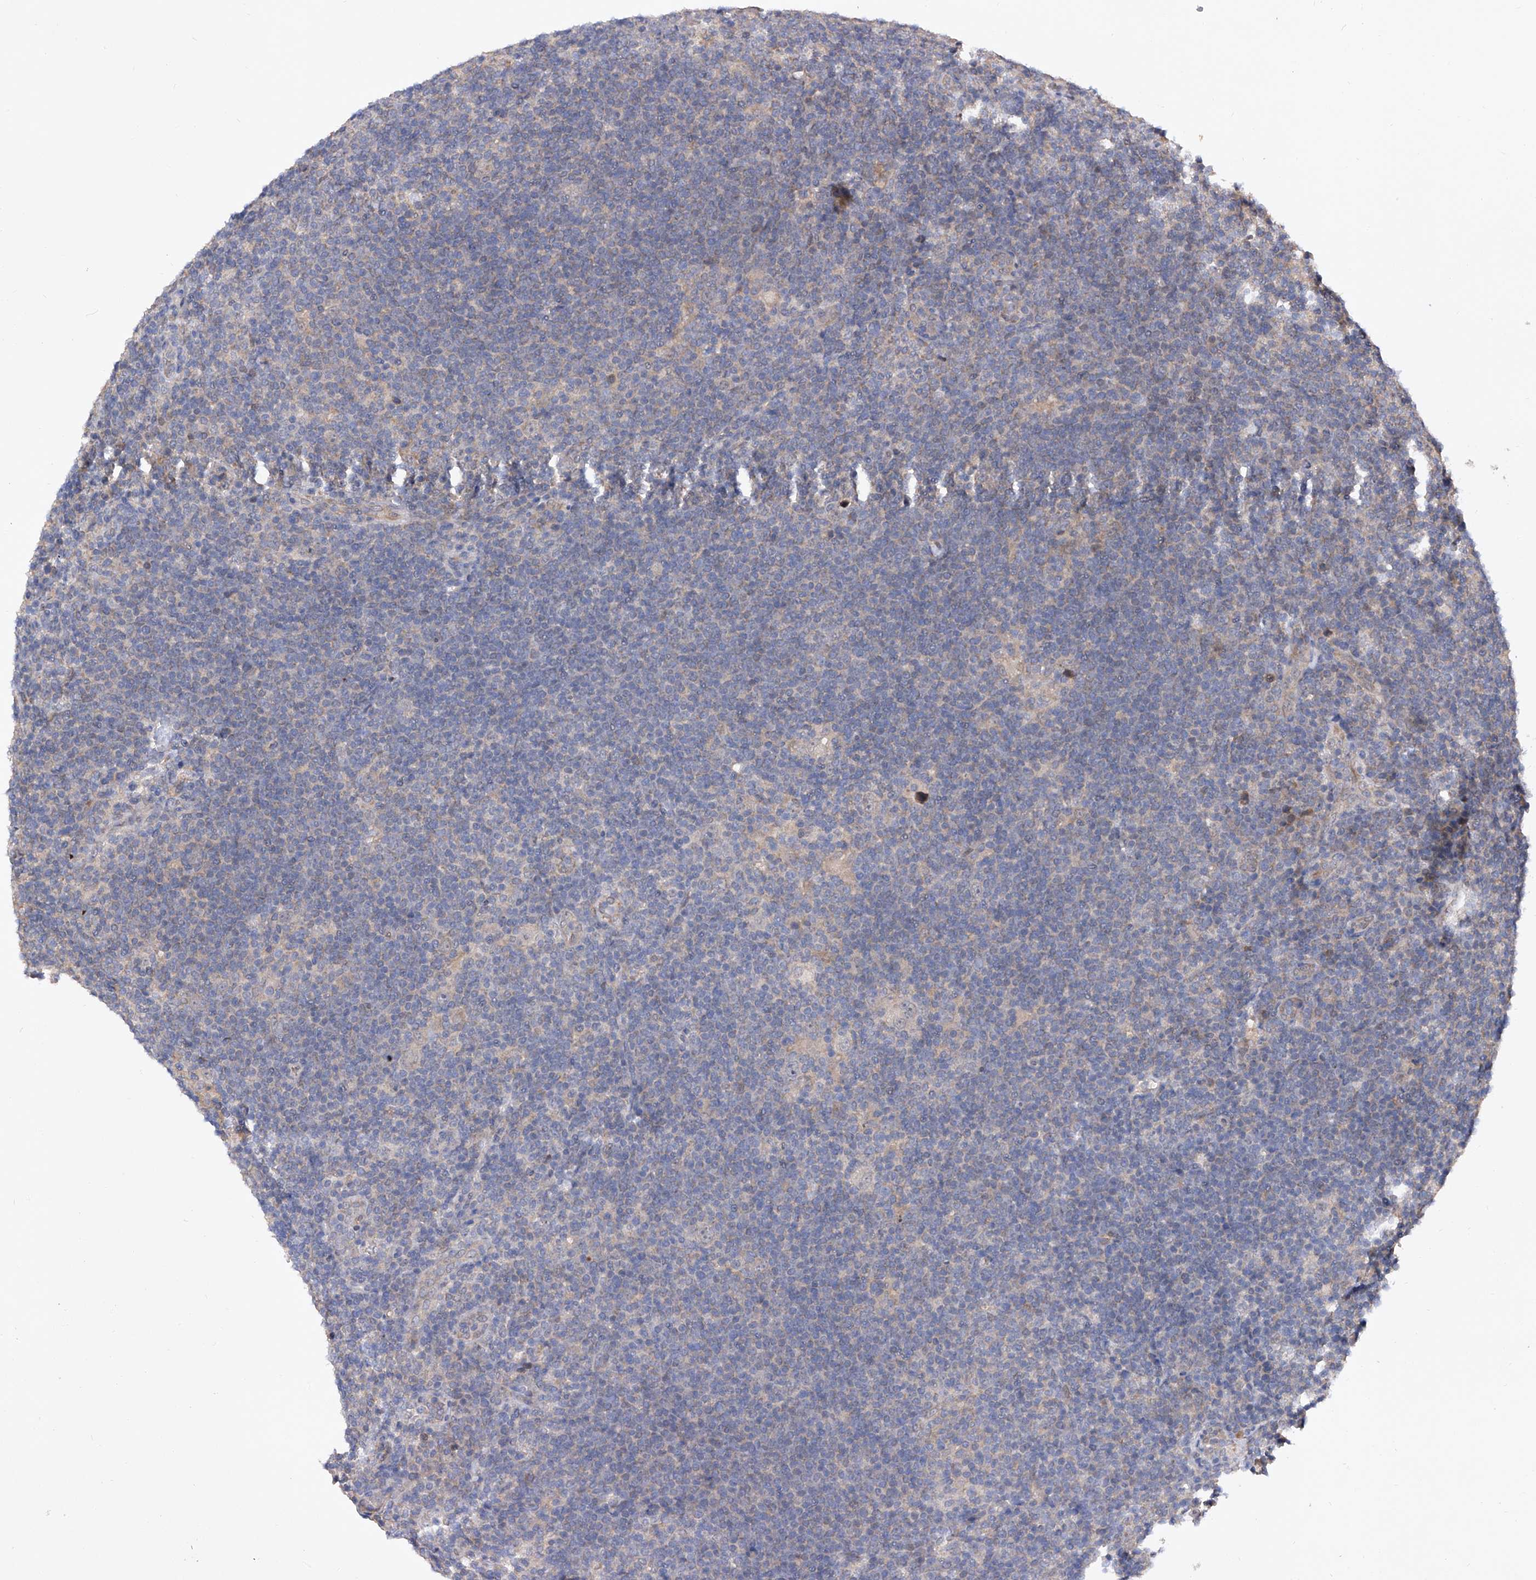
{"staining": {"intensity": "negative", "quantity": "none", "location": "none"}, "tissue": "lymphoma", "cell_type": "Tumor cells", "image_type": "cancer", "snomed": [{"axis": "morphology", "description": "Hodgkin's disease, NOS"}, {"axis": "topography", "description": "Lymph node"}], "caption": "The micrograph exhibits no staining of tumor cells in Hodgkin's disease.", "gene": "USP45", "patient": {"sex": "female", "age": 57}}